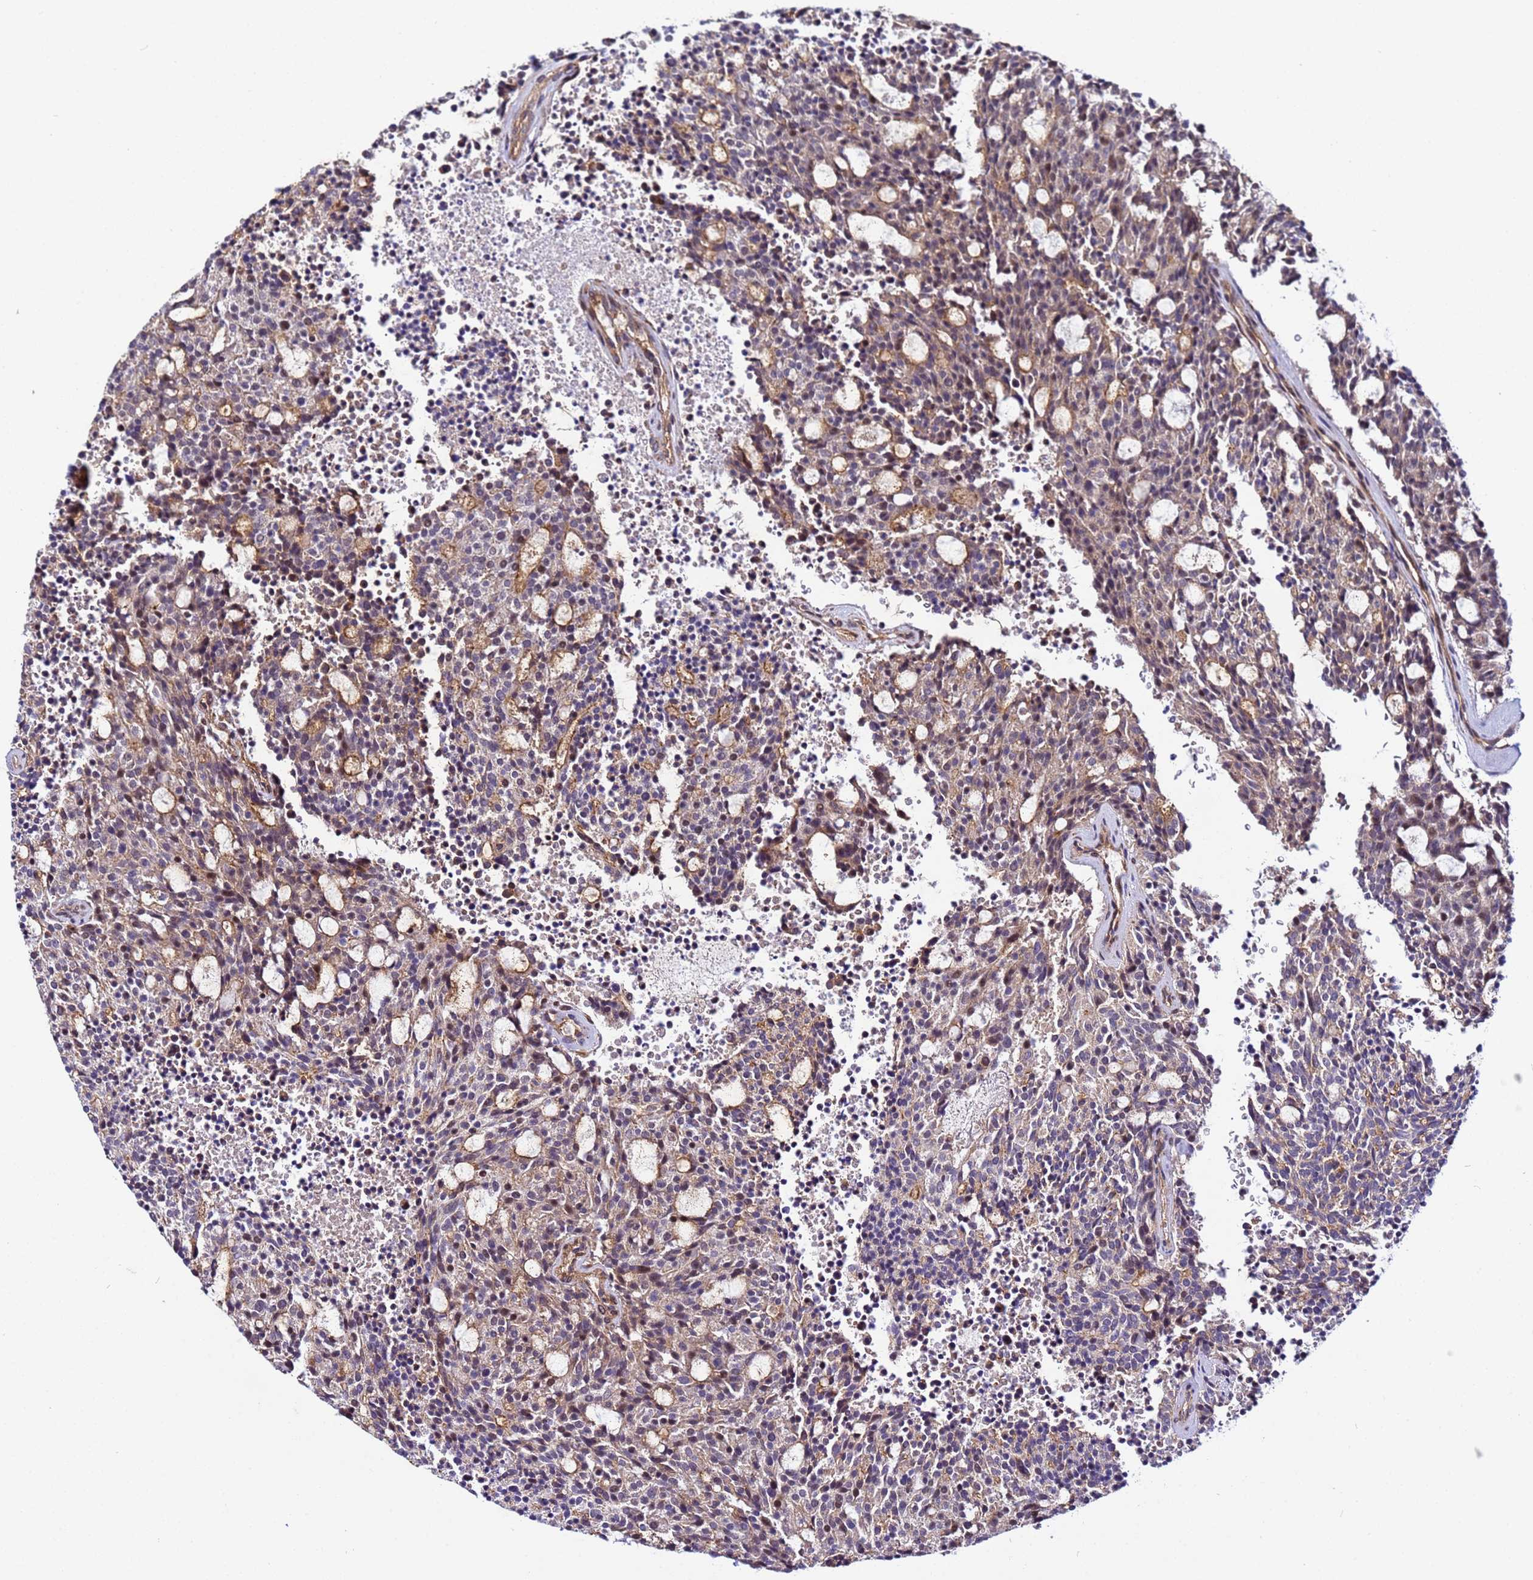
{"staining": {"intensity": "moderate", "quantity": ">75%", "location": "cytoplasmic/membranous"}, "tissue": "carcinoid", "cell_type": "Tumor cells", "image_type": "cancer", "snomed": [{"axis": "morphology", "description": "Carcinoid, malignant, NOS"}, {"axis": "topography", "description": "Pancreas"}], "caption": "Human carcinoid stained with a brown dye demonstrates moderate cytoplasmic/membranous positive positivity in about >75% of tumor cells.", "gene": "STK38", "patient": {"sex": "female", "age": 54}}